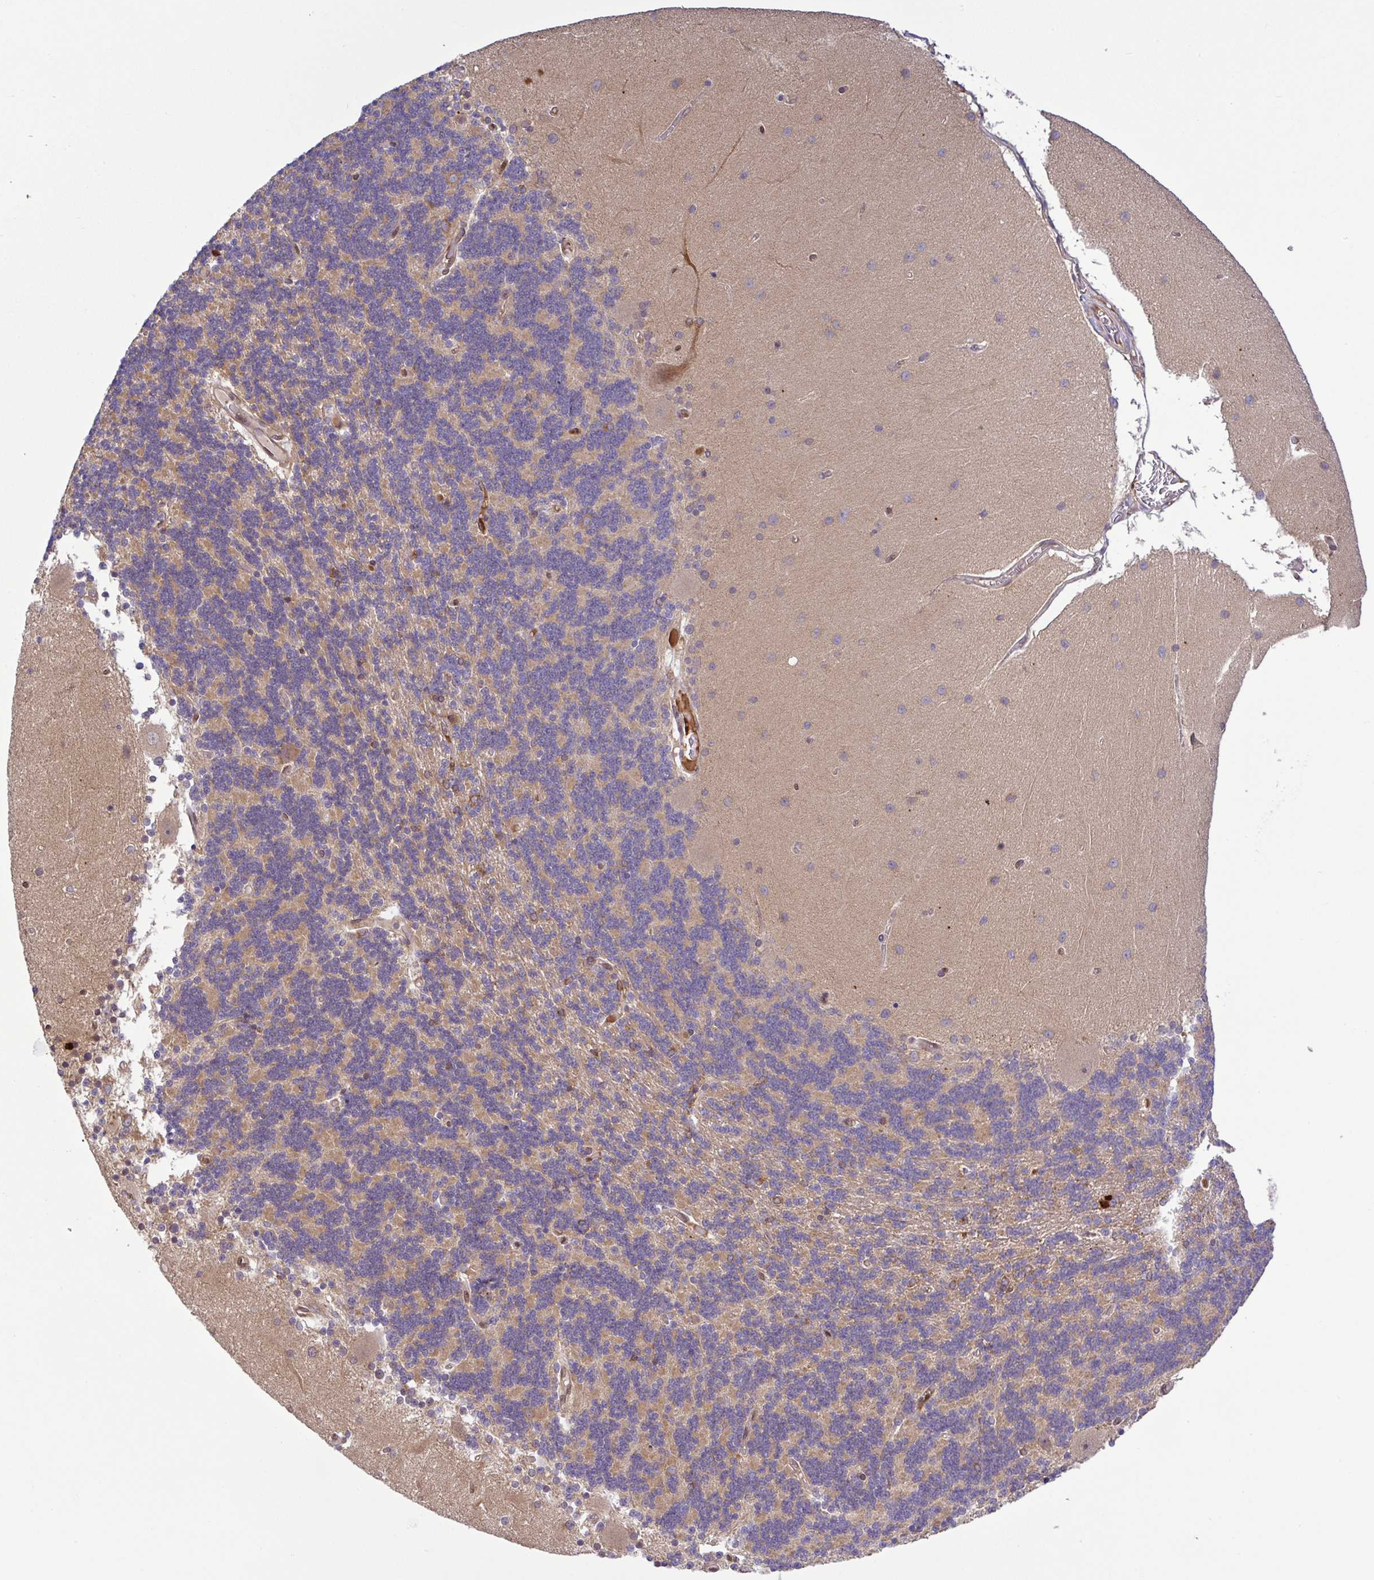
{"staining": {"intensity": "moderate", "quantity": "<25%", "location": "cytoplasmic/membranous"}, "tissue": "cerebellum", "cell_type": "Cells in granular layer", "image_type": "normal", "snomed": [{"axis": "morphology", "description": "Normal tissue, NOS"}, {"axis": "topography", "description": "Cerebellum"}], "caption": "Immunohistochemical staining of normal human cerebellum shows moderate cytoplasmic/membranous protein expression in about <25% of cells in granular layer.", "gene": "UBE4A", "patient": {"sex": "female", "age": 54}}